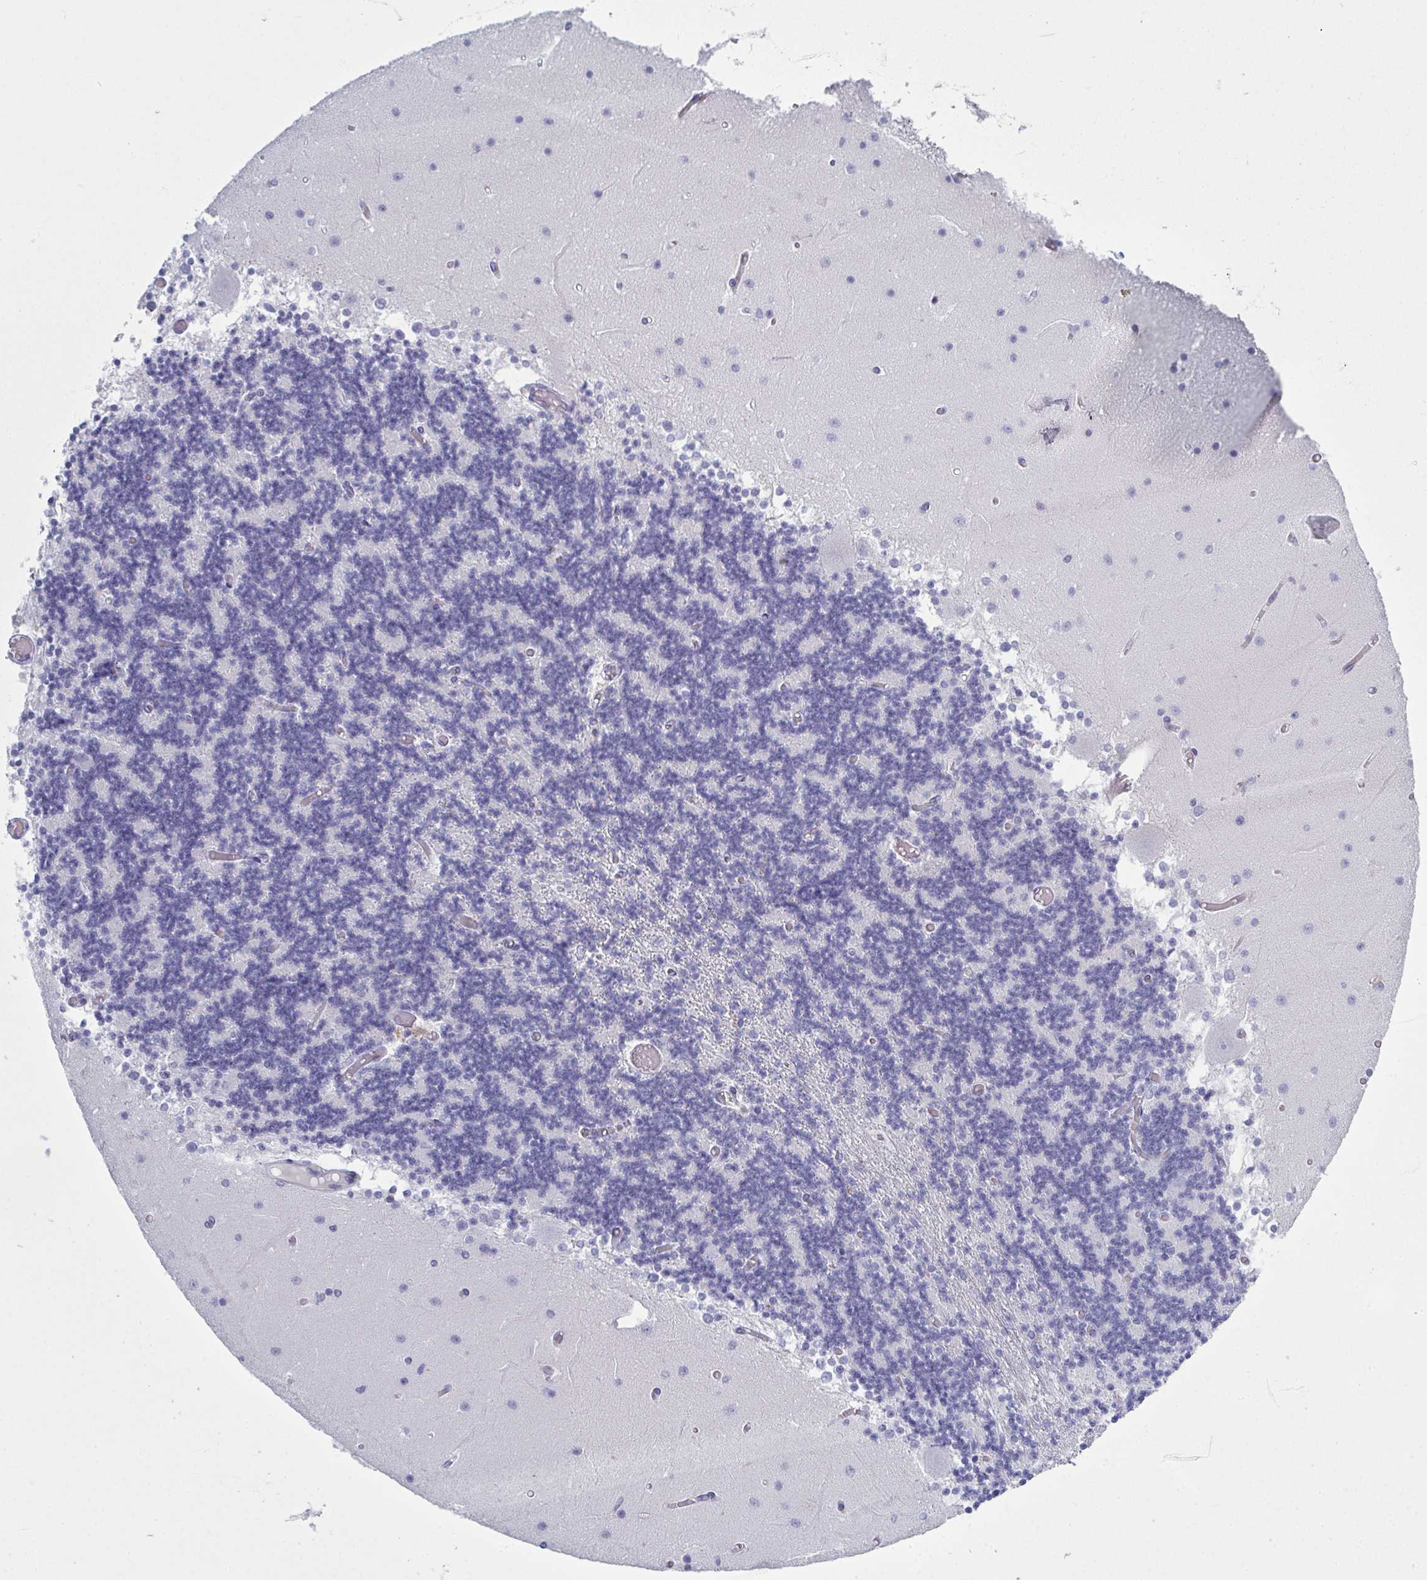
{"staining": {"intensity": "negative", "quantity": "none", "location": "none"}, "tissue": "cerebellum", "cell_type": "Cells in granular layer", "image_type": "normal", "snomed": [{"axis": "morphology", "description": "Normal tissue, NOS"}, {"axis": "topography", "description": "Cerebellum"}], "caption": "A photomicrograph of human cerebellum is negative for staining in cells in granular layer. (Stains: DAB (3,3'-diaminobenzidine) immunohistochemistry (IHC) with hematoxylin counter stain, Microscopy: brightfield microscopy at high magnification).", "gene": "SERPINB10", "patient": {"sex": "female", "age": 28}}